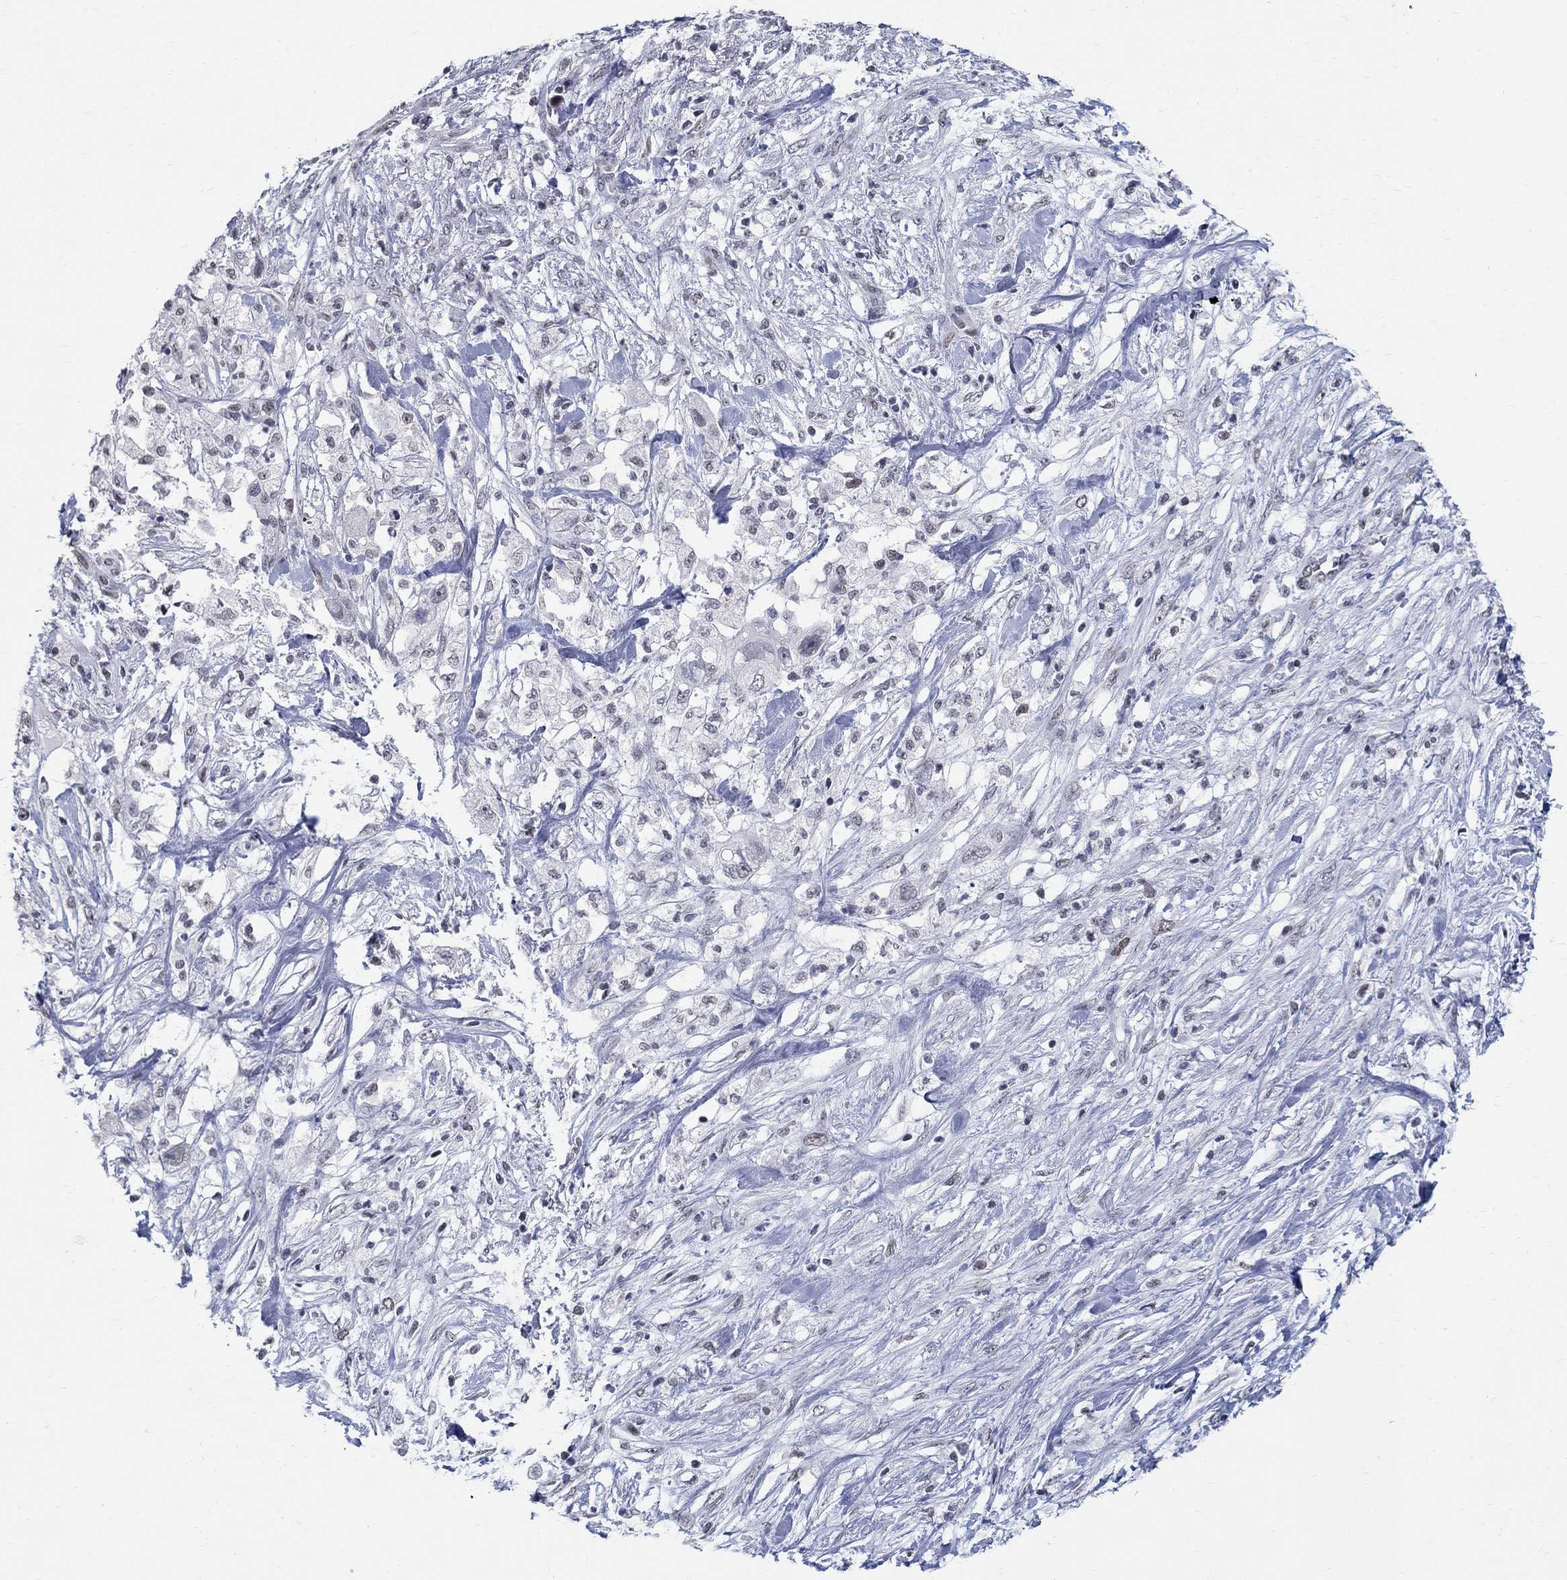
{"staining": {"intensity": "negative", "quantity": "none", "location": "none"}, "tissue": "pancreatic cancer", "cell_type": "Tumor cells", "image_type": "cancer", "snomed": [{"axis": "morphology", "description": "Adenocarcinoma, NOS"}, {"axis": "topography", "description": "Pancreas"}], "caption": "High magnification brightfield microscopy of adenocarcinoma (pancreatic) stained with DAB (brown) and counterstained with hematoxylin (blue): tumor cells show no significant expression.", "gene": "BHLHE22", "patient": {"sex": "female", "age": 72}}